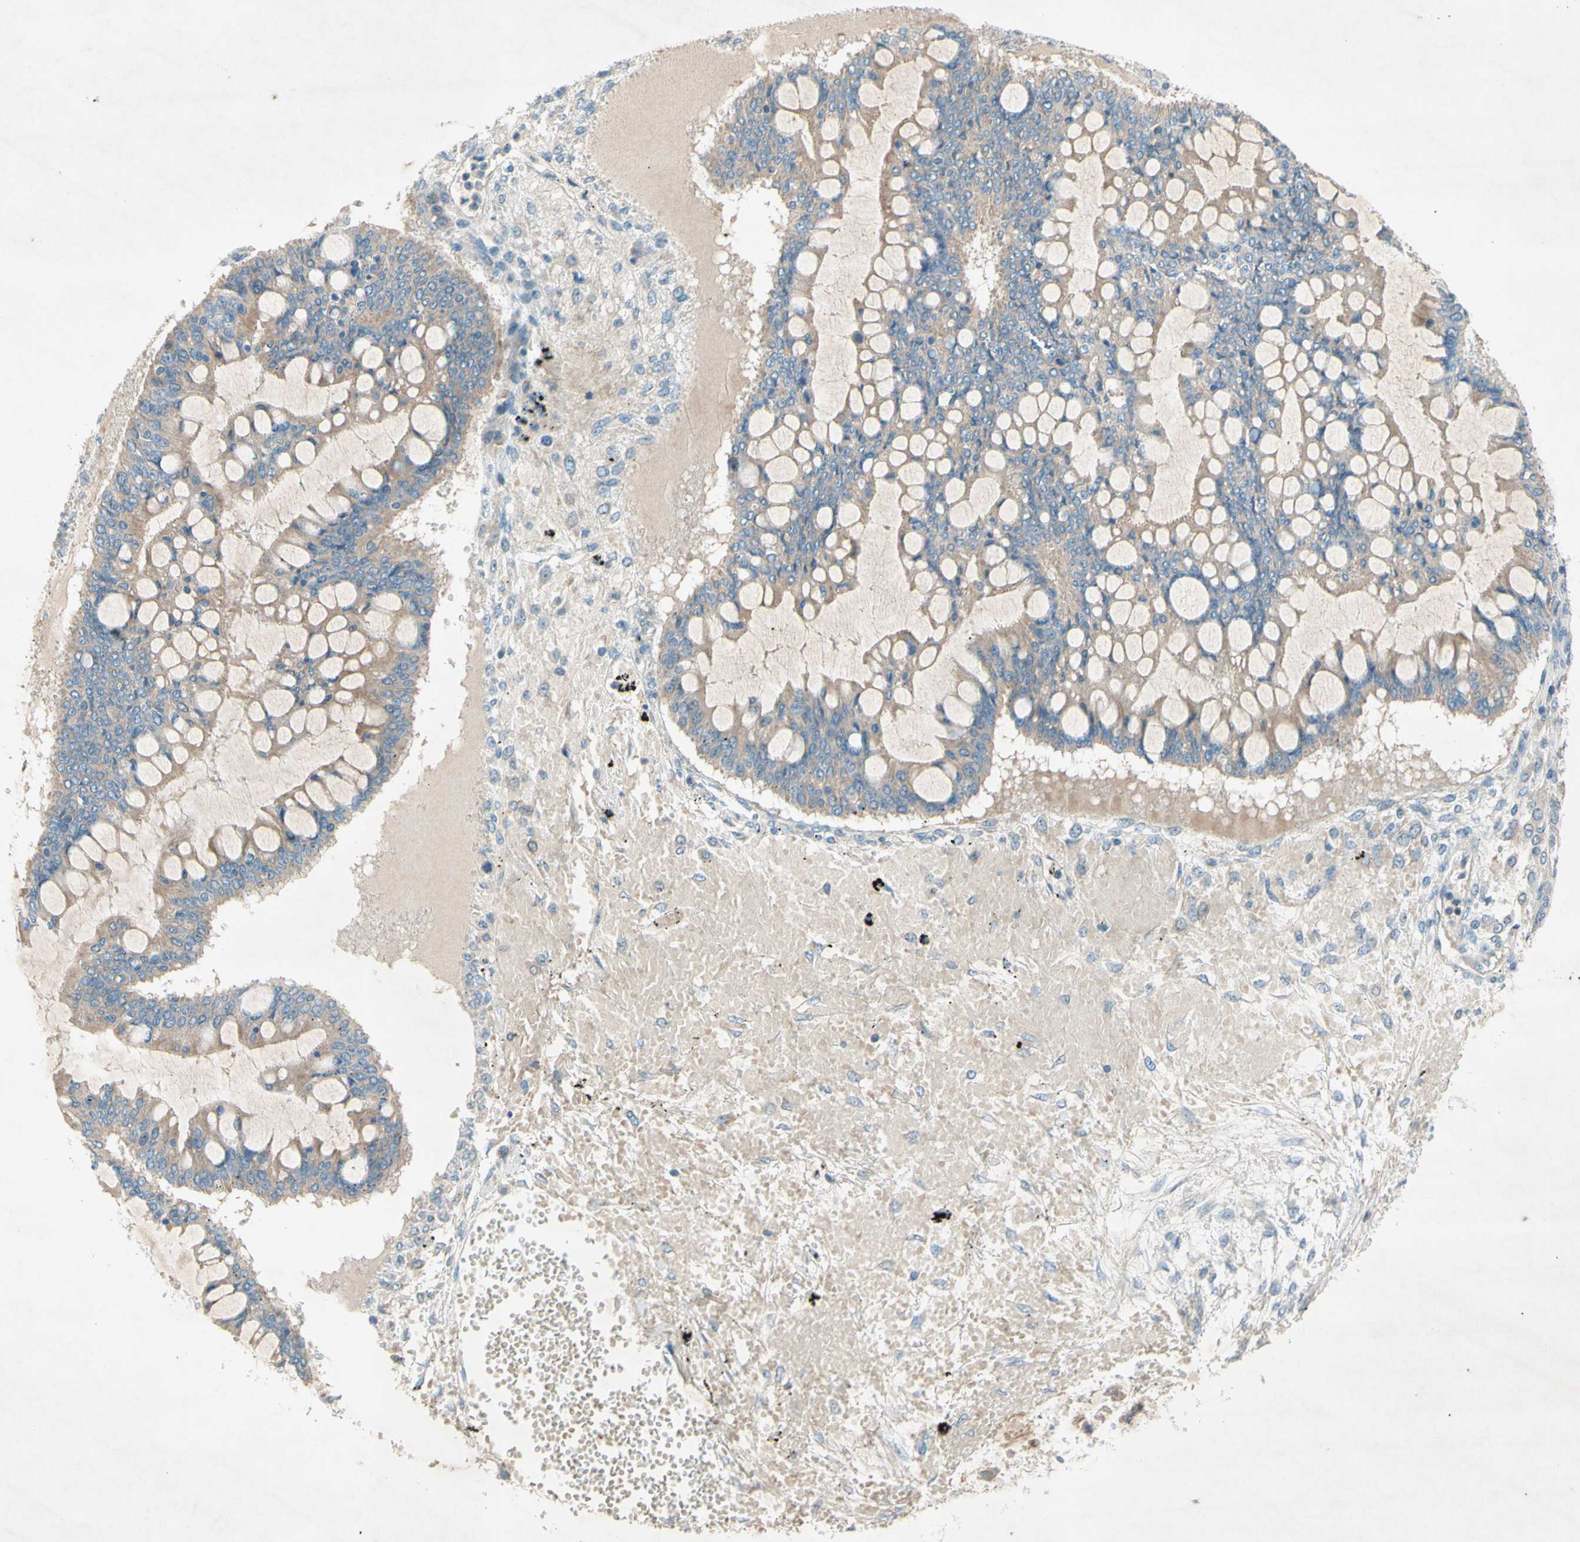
{"staining": {"intensity": "weak", "quantity": ">75%", "location": "cytoplasmic/membranous"}, "tissue": "ovarian cancer", "cell_type": "Tumor cells", "image_type": "cancer", "snomed": [{"axis": "morphology", "description": "Cystadenocarcinoma, mucinous, NOS"}, {"axis": "topography", "description": "Ovary"}], "caption": "About >75% of tumor cells in ovarian cancer (mucinous cystadenocarcinoma) display weak cytoplasmic/membranous protein positivity as visualized by brown immunohistochemical staining.", "gene": "IL2", "patient": {"sex": "female", "age": 73}}